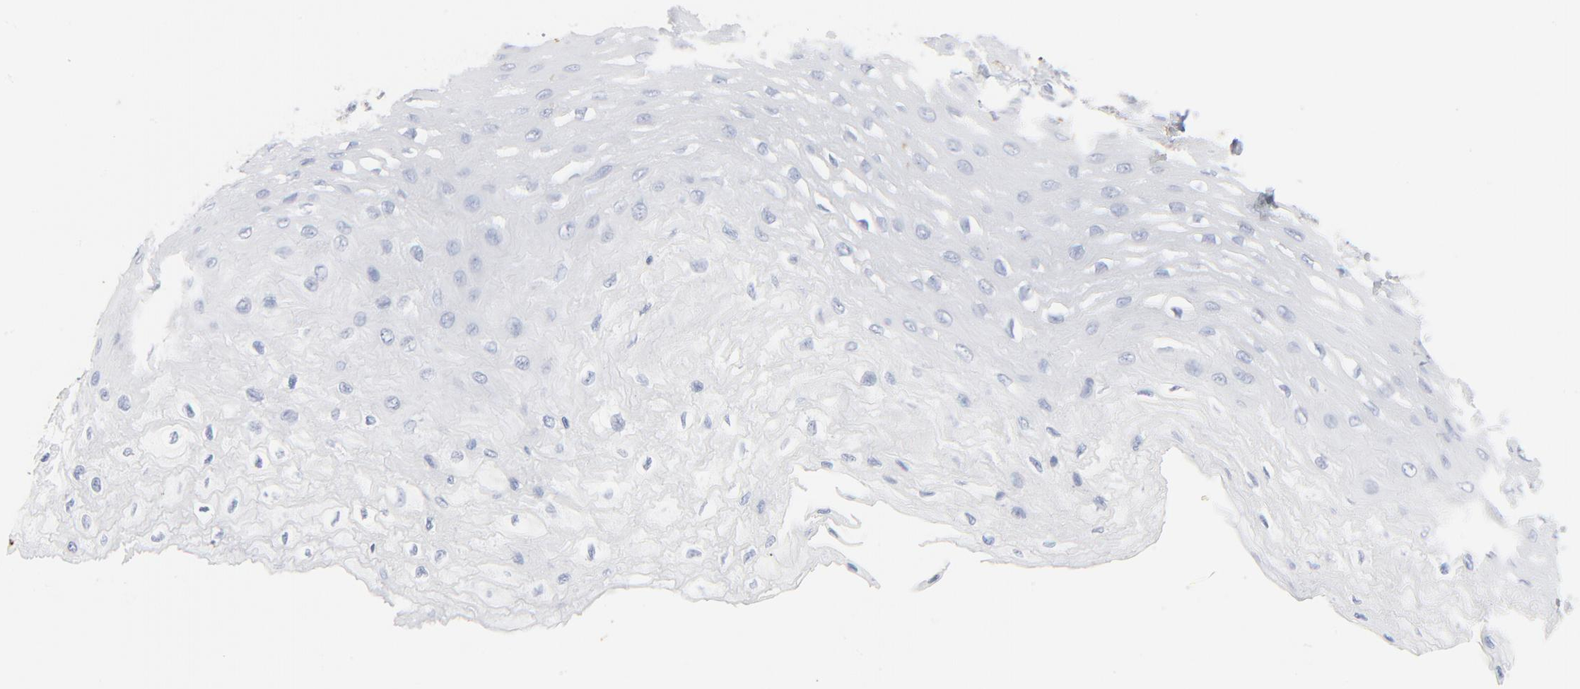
{"staining": {"intensity": "negative", "quantity": "none", "location": "none"}, "tissue": "esophagus", "cell_type": "Squamous epithelial cells", "image_type": "normal", "snomed": [{"axis": "morphology", "description": "Normal tissue, NOS"}, {"axis": "topography", "description": "Esophagus"}], "caption": "IHC image of unremarkable esophagus: human esophagus stained with DAB (3,3'-diaminobenzidine) demonstrates no significant protein staining in squamous epithelial cells.", "gene": "SH3KBP1", "patient": {"sex": "female", "age": 72}}